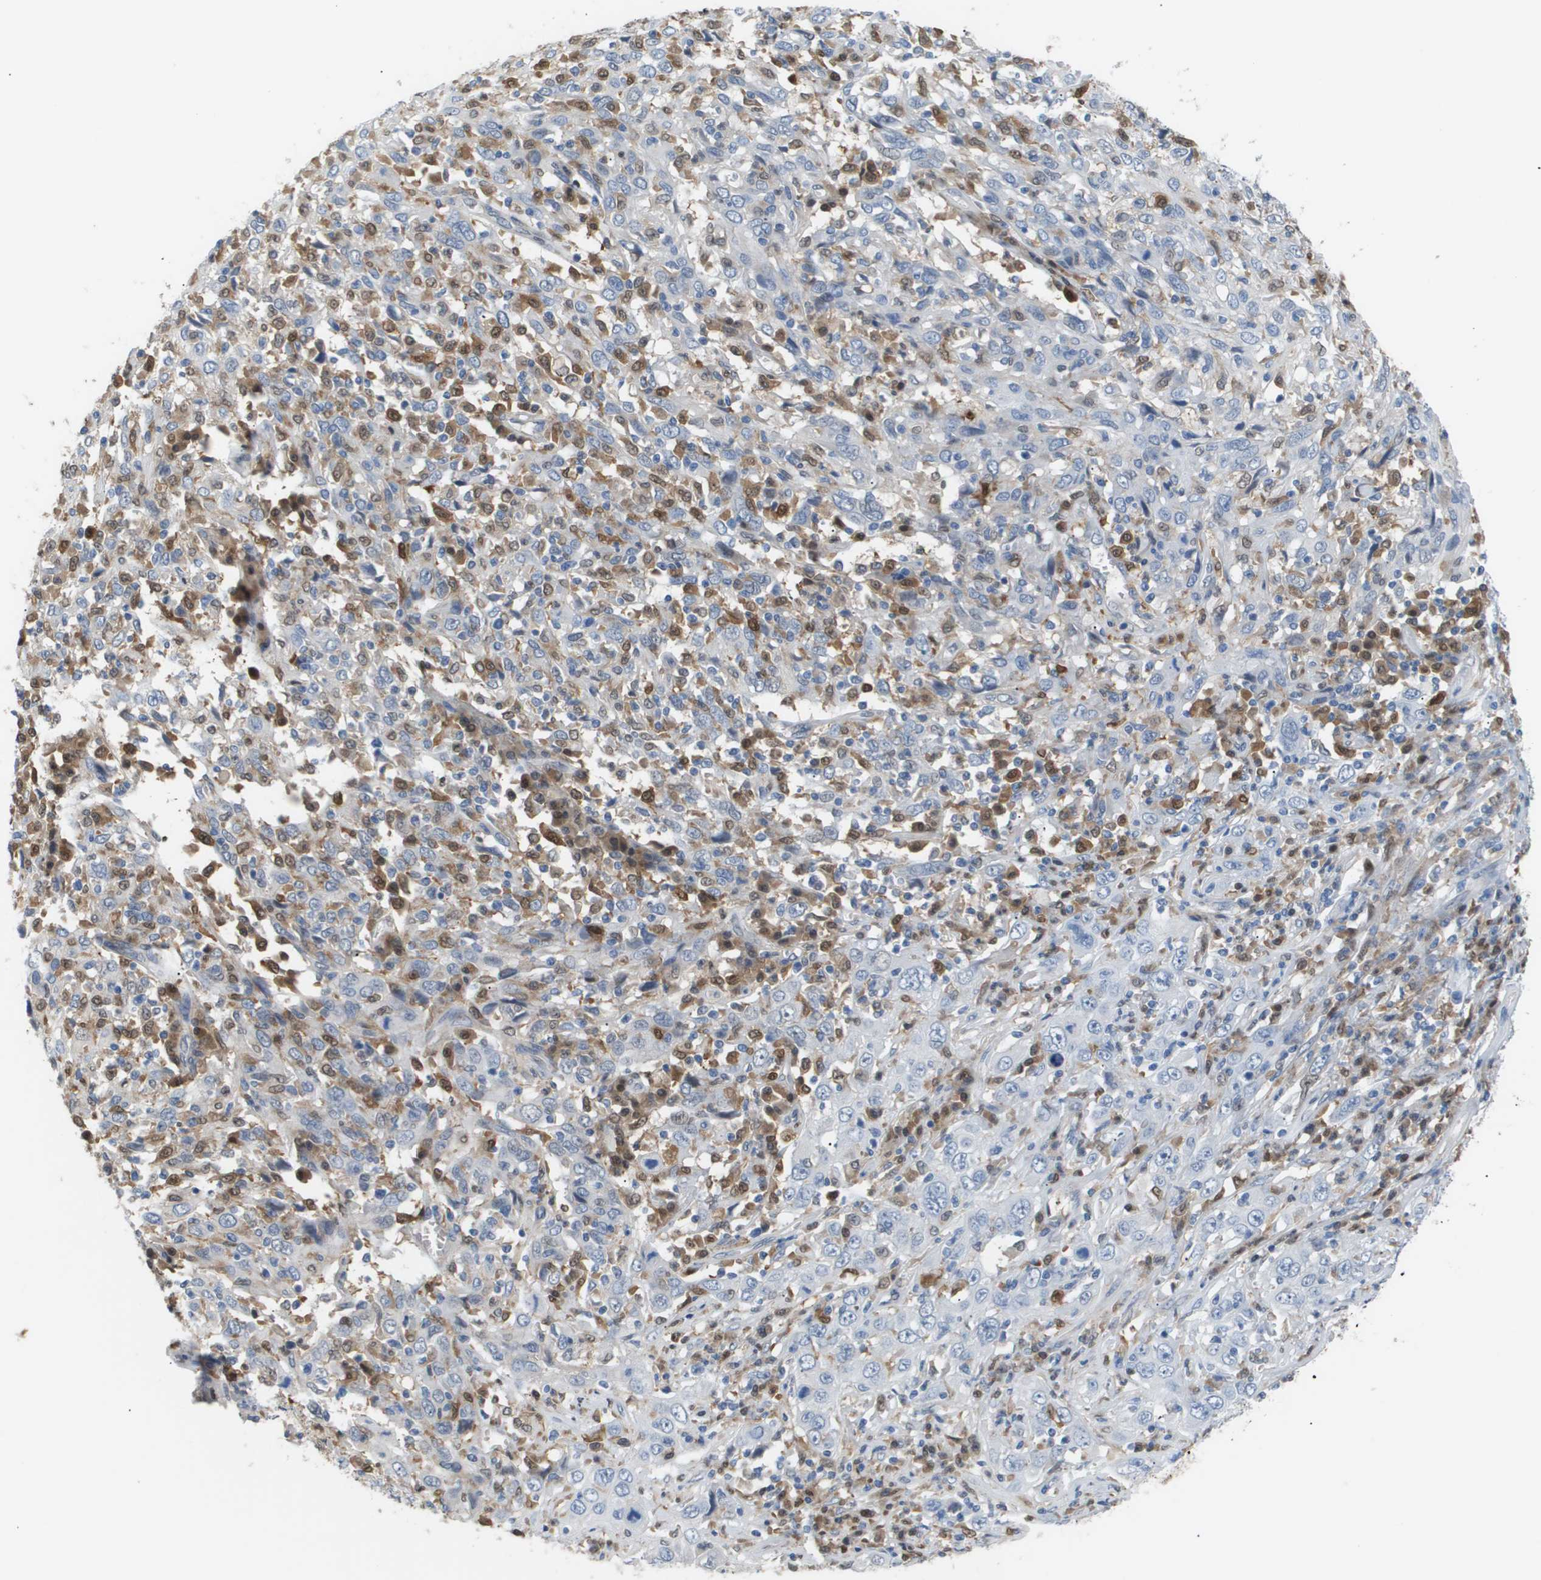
{"staining": {"intensity": "negative", "quantity": "none", "location": "none"}, "tissue": "cervical cancer", "cell_type": "Tumor cells", "image_type": "cancer", "snomed": [{"axis": "morphology", "description": "Squamous cell carcinoma, NOS"}, {"axis": "topography", "description": "Cervix"}], "caption": "A high-resolution image shows immunohistochemistry staining of cervical cancer, which shows no significant expression in tumor cells.", "gene": "AKR1A1", "patient": {"sex": "female", "age": 46}}